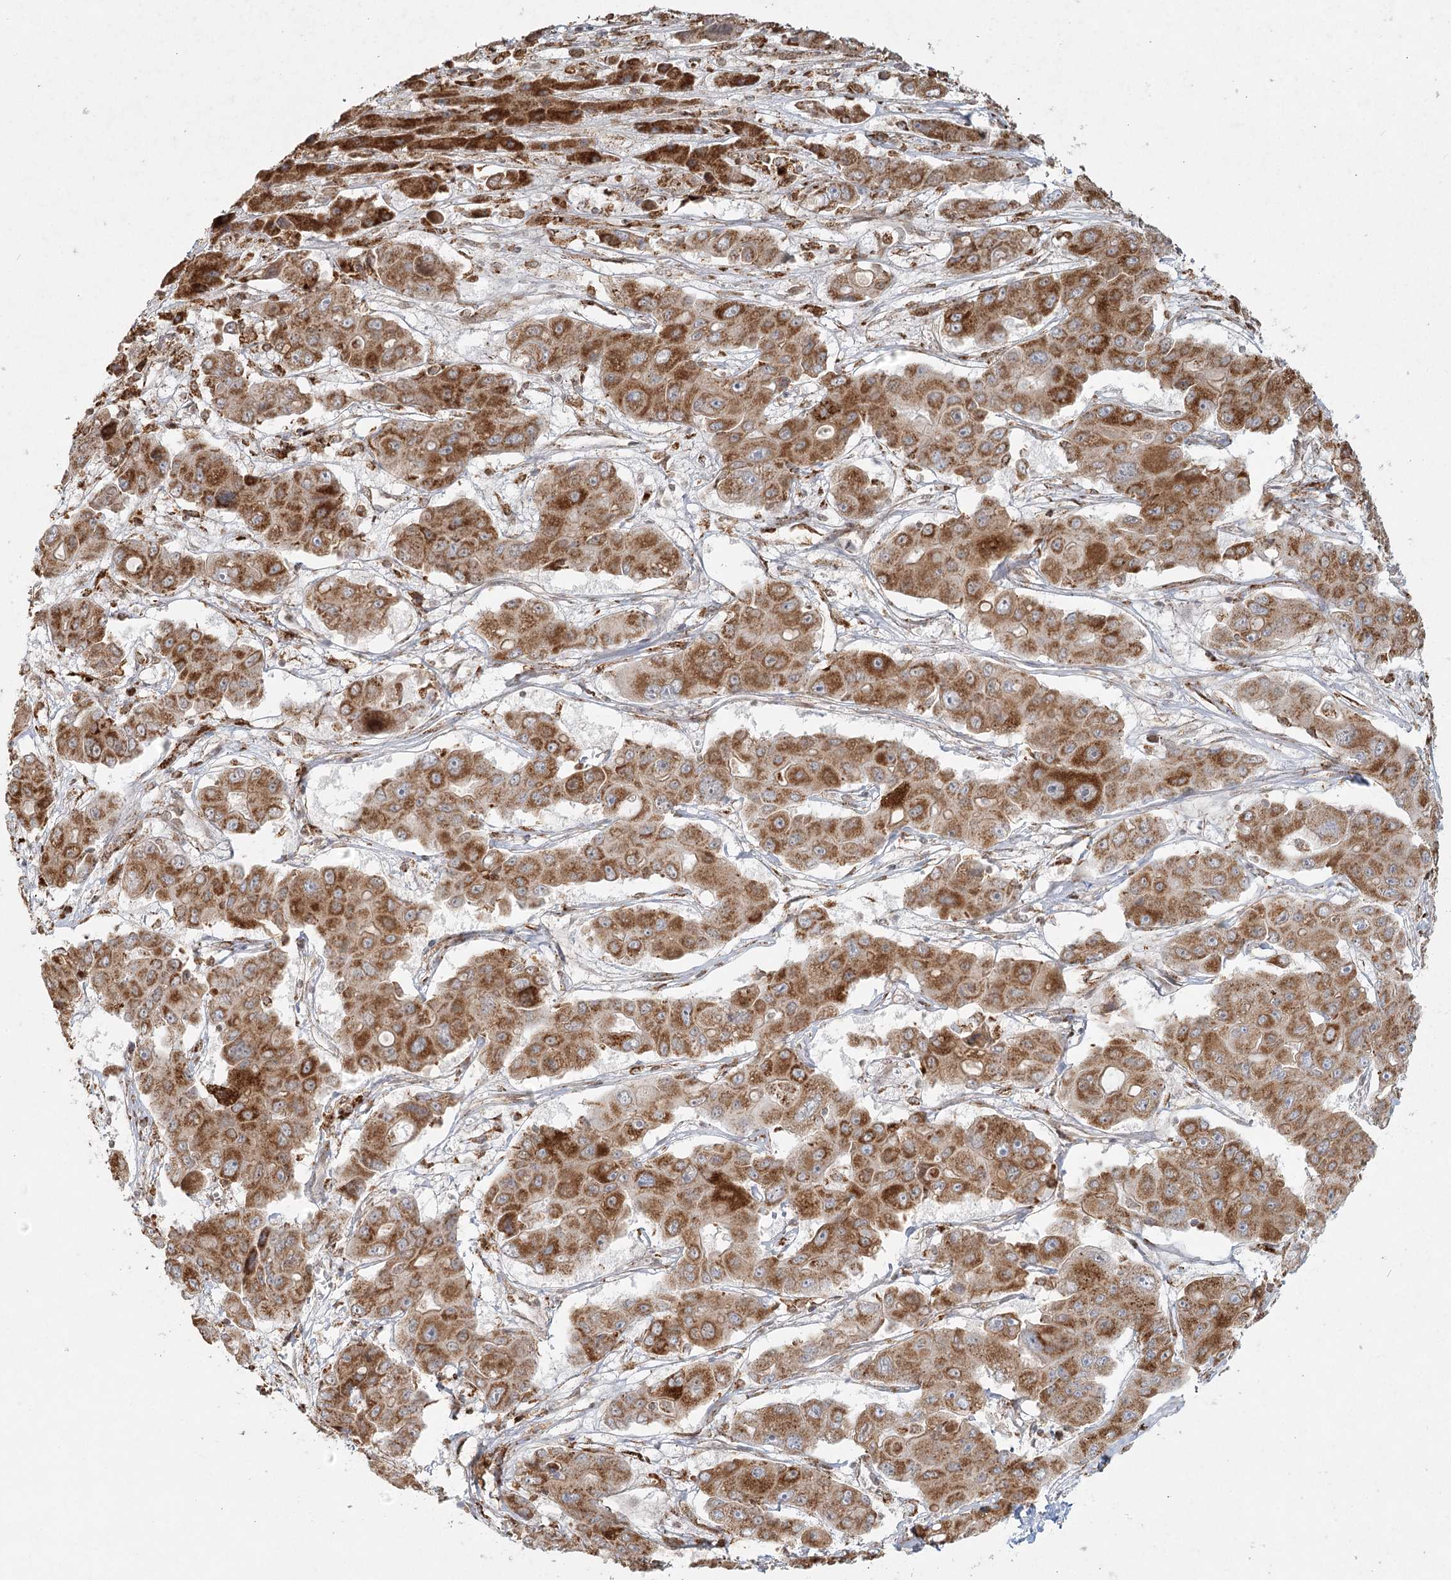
{"staining": {"intensity": "moderate", "quantity": ">75%", "location": "cytoplasmic/membranous"}, "tissue": "liver cancer", "cell_type": "Tumor cells", "image_type": "cancer", "snomed": [{"axis": "morphology", "description": "Cholangiocarcinoma"}, {"axis": "topography", "description": "Liver"}], "caption": "Immunohistochemical staining of human cholangiocarcinoma (liver) displays medium levels of moderate cytoplasmic/membranous protein expression in about >75% of tumor cells. (DAB IHC with brightfield microscopy, high magnification).", "gene": "LACTB", "patient": {"sex": "male", "age": 67}}